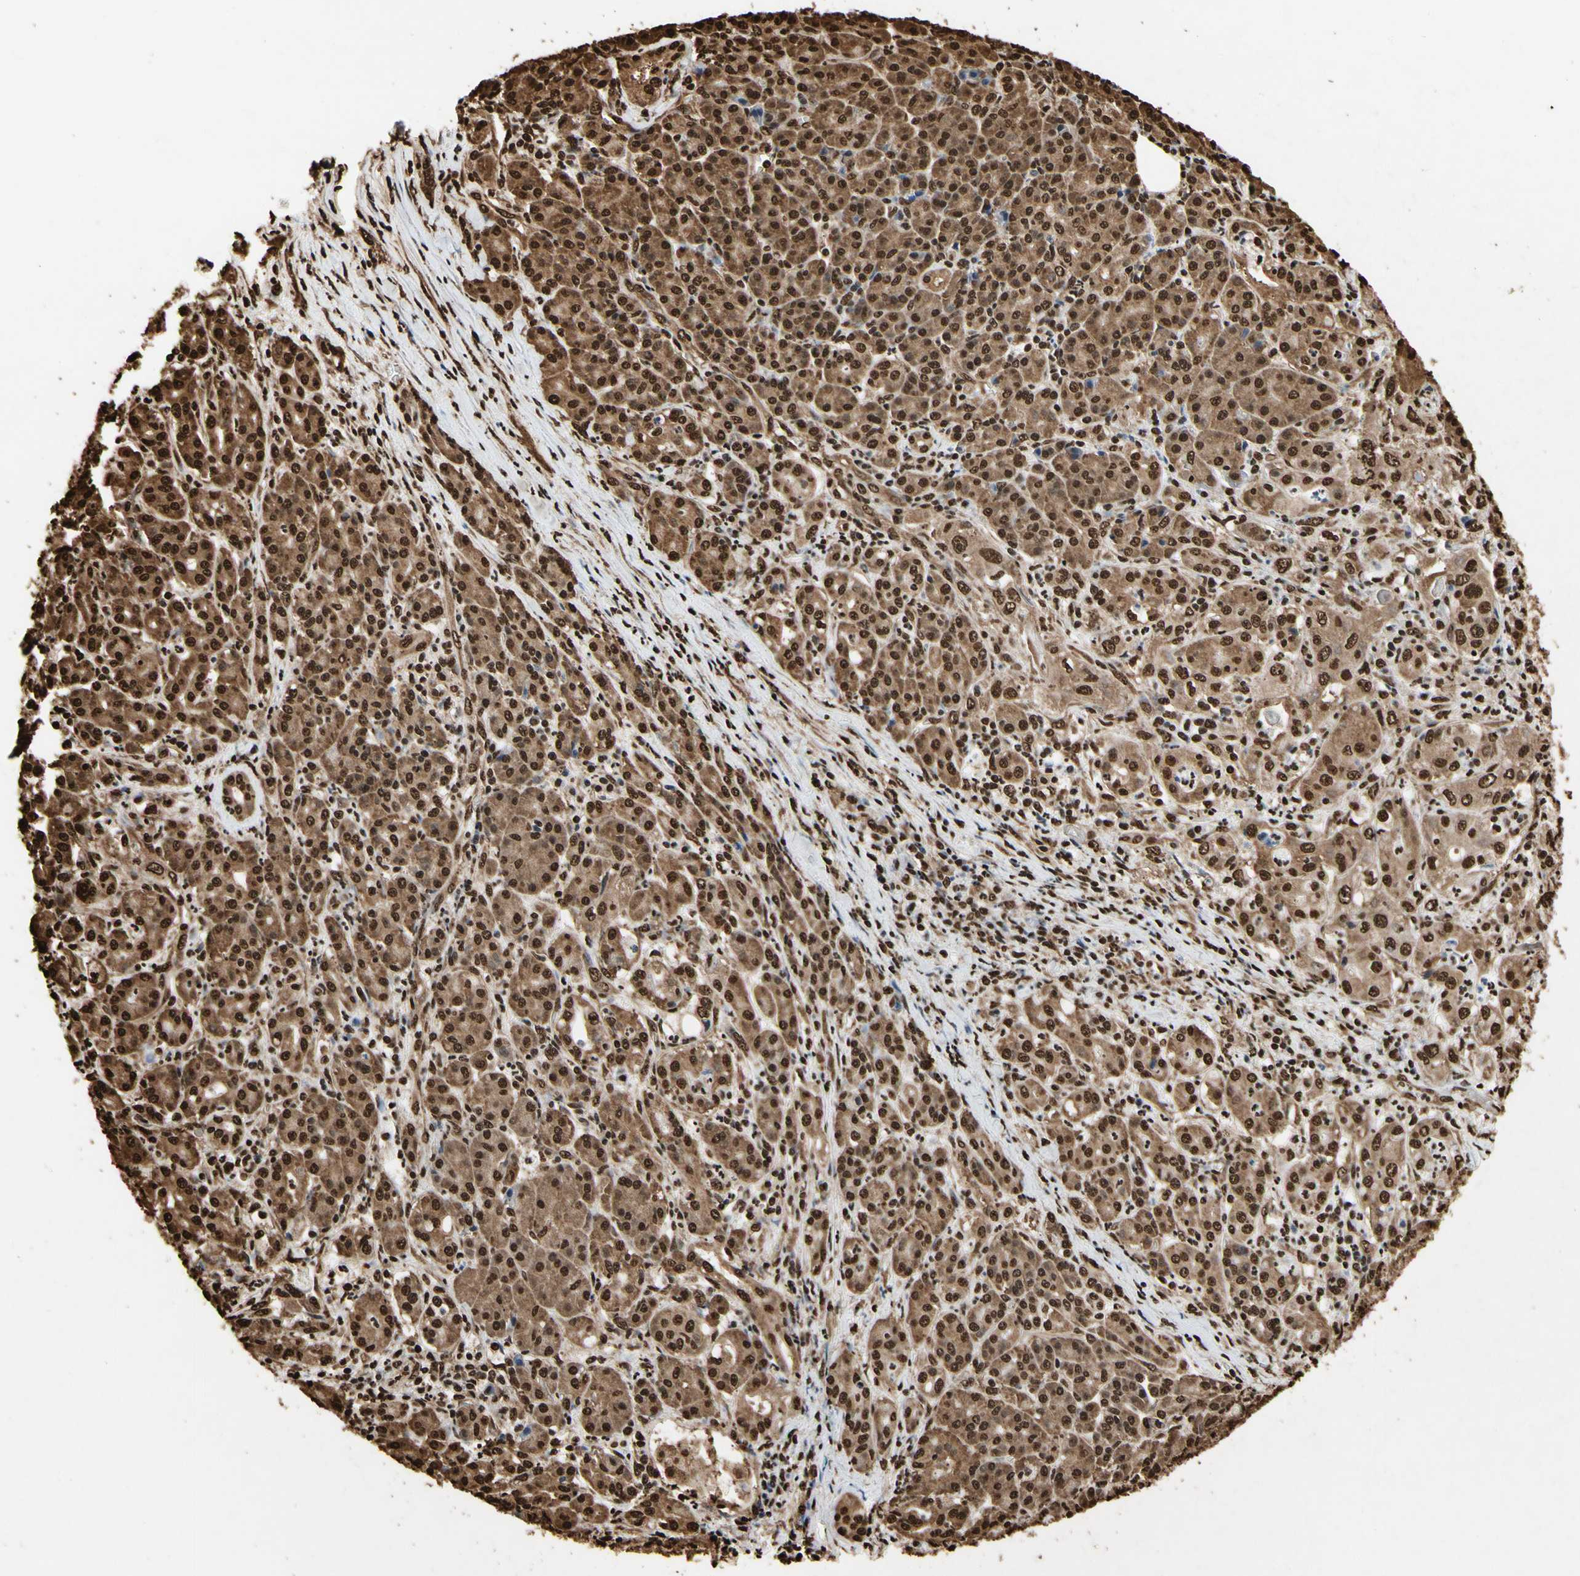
{"staining": {"intensity": "strong", "quantity": ">75%", "location": "cytoplasmic/membranous,nuclear"}, "tissue": "pancreatic cancer", "cell_type": "Tumor cells", "image_type": "cancer", "snomed": [{"axis": "morphology", "description": "Adenocarcinoma, NOS"}, {"axis": "topography", "description": "Pancreas"}], "caption": "This is an image of immunohistochemistry (IHC) staining of adenocarcinoma (pancreatic), which shows strong positivity in the cytoplasmic/membranous and nuclear of tumor cells.", "gene": "HNRNPK", "patient": {"sex": "male", "age": 70}}